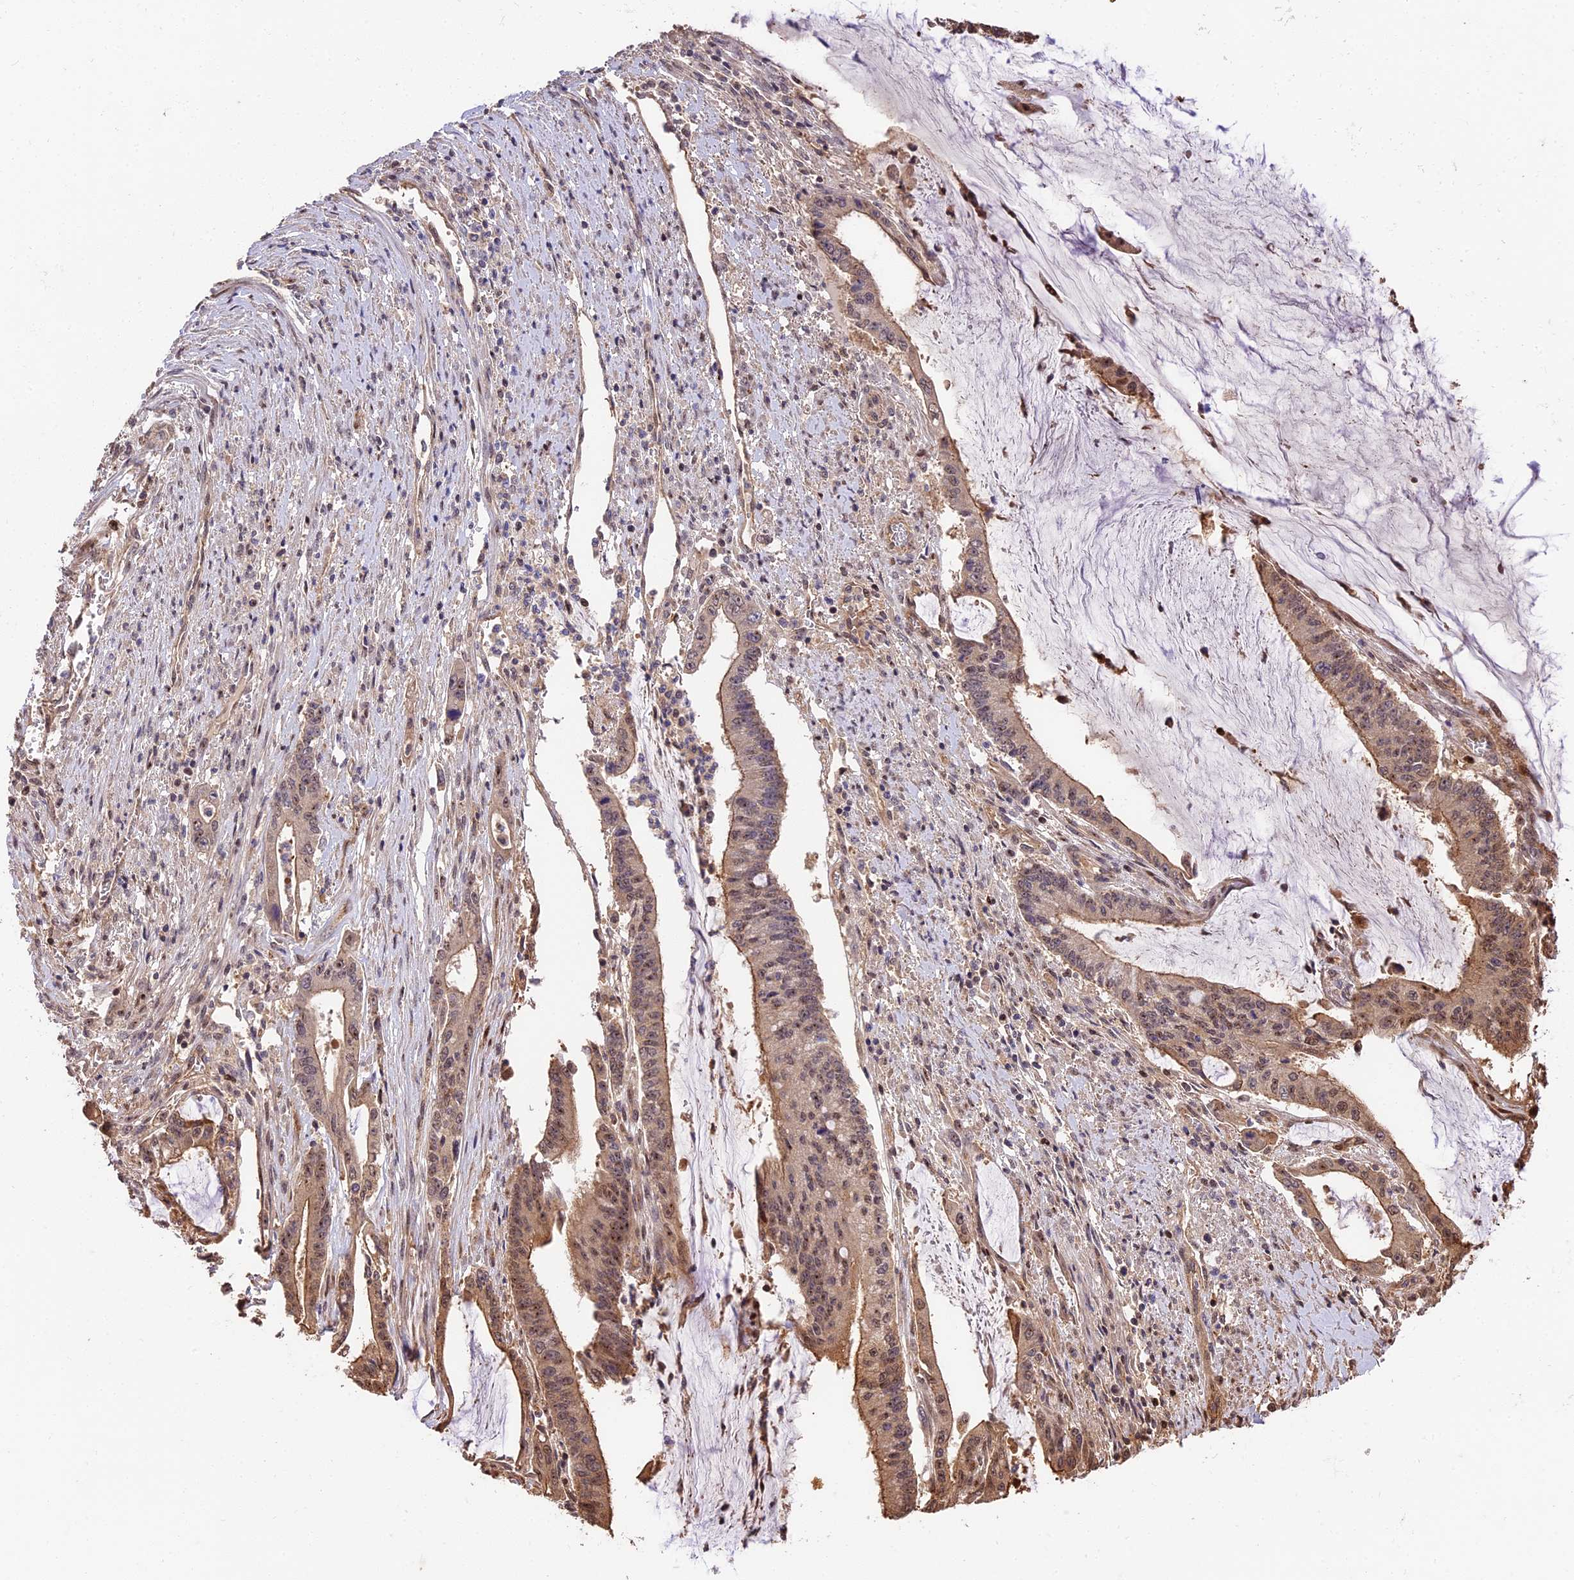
{"staining": {"intensity": "moderate", "quantity": ">75%", "location": "cytoplasmic/membranous,nuclear"}, "tissue": "pancreatic cancer", "cell_type": "Tumor cells", "image_type": "cancer", "snomed": [{"axis": "morphology", "description": "Adenocarcinoma, NOS"}, {"axis": "topography", "description": "Pancreas"}], "caption": "High-power microscopy captured an immunohistochemistry (IHC) histopathology image of pancreatic cancer, revealing moderate cytoplasmic/membranous and nuclear staining in about >75% of tumor cells. The protein is shown in brown color, while the nuclei are stained blue.", "gene": "PPP1R37", "patient": {"sex": "female", "age": 50}}